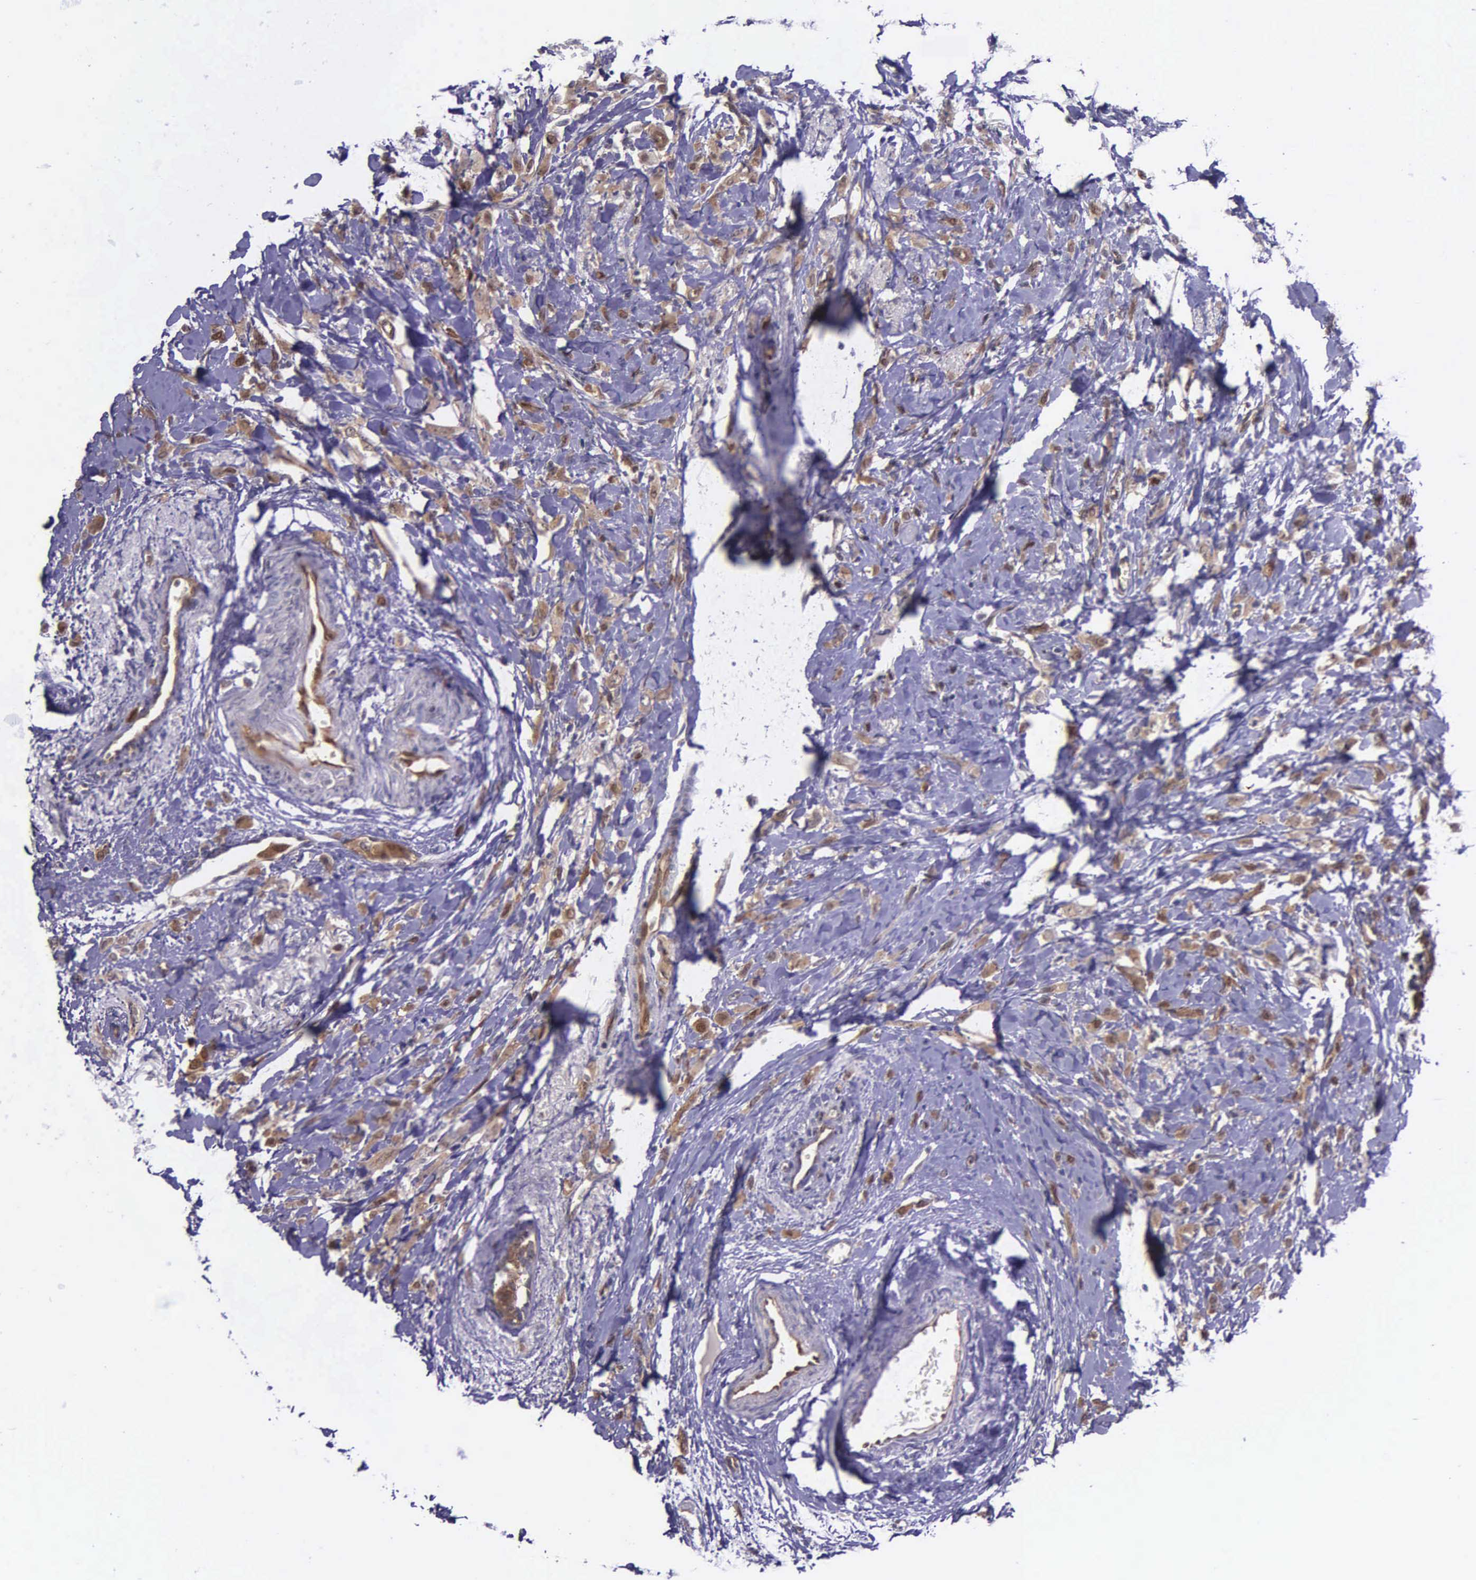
{"staining": {"intensity": "strong", "quantity": ">75%", "location": "cytoplasmic/membranous,nuclear"}, "tissue": "breast cancer", "cell_type": "Tumor cells", "image_type": "cancer", "snomed": [{"axis": "morphology", "description": "Lobular carcinoma"}, {"axis": "topography", "description": "Breast"}], "caption": "Breast lobular carcinoma stained with DAB (3,3'-diaminobenzidine) immunohistochemistry (IHC) shows high levels of strong cytoplasmic/membranous and nuclear expression in approximately >75% of tumor cells.", "gene": "GMPR2", "patient": {"sex": "female", "age": 57}}